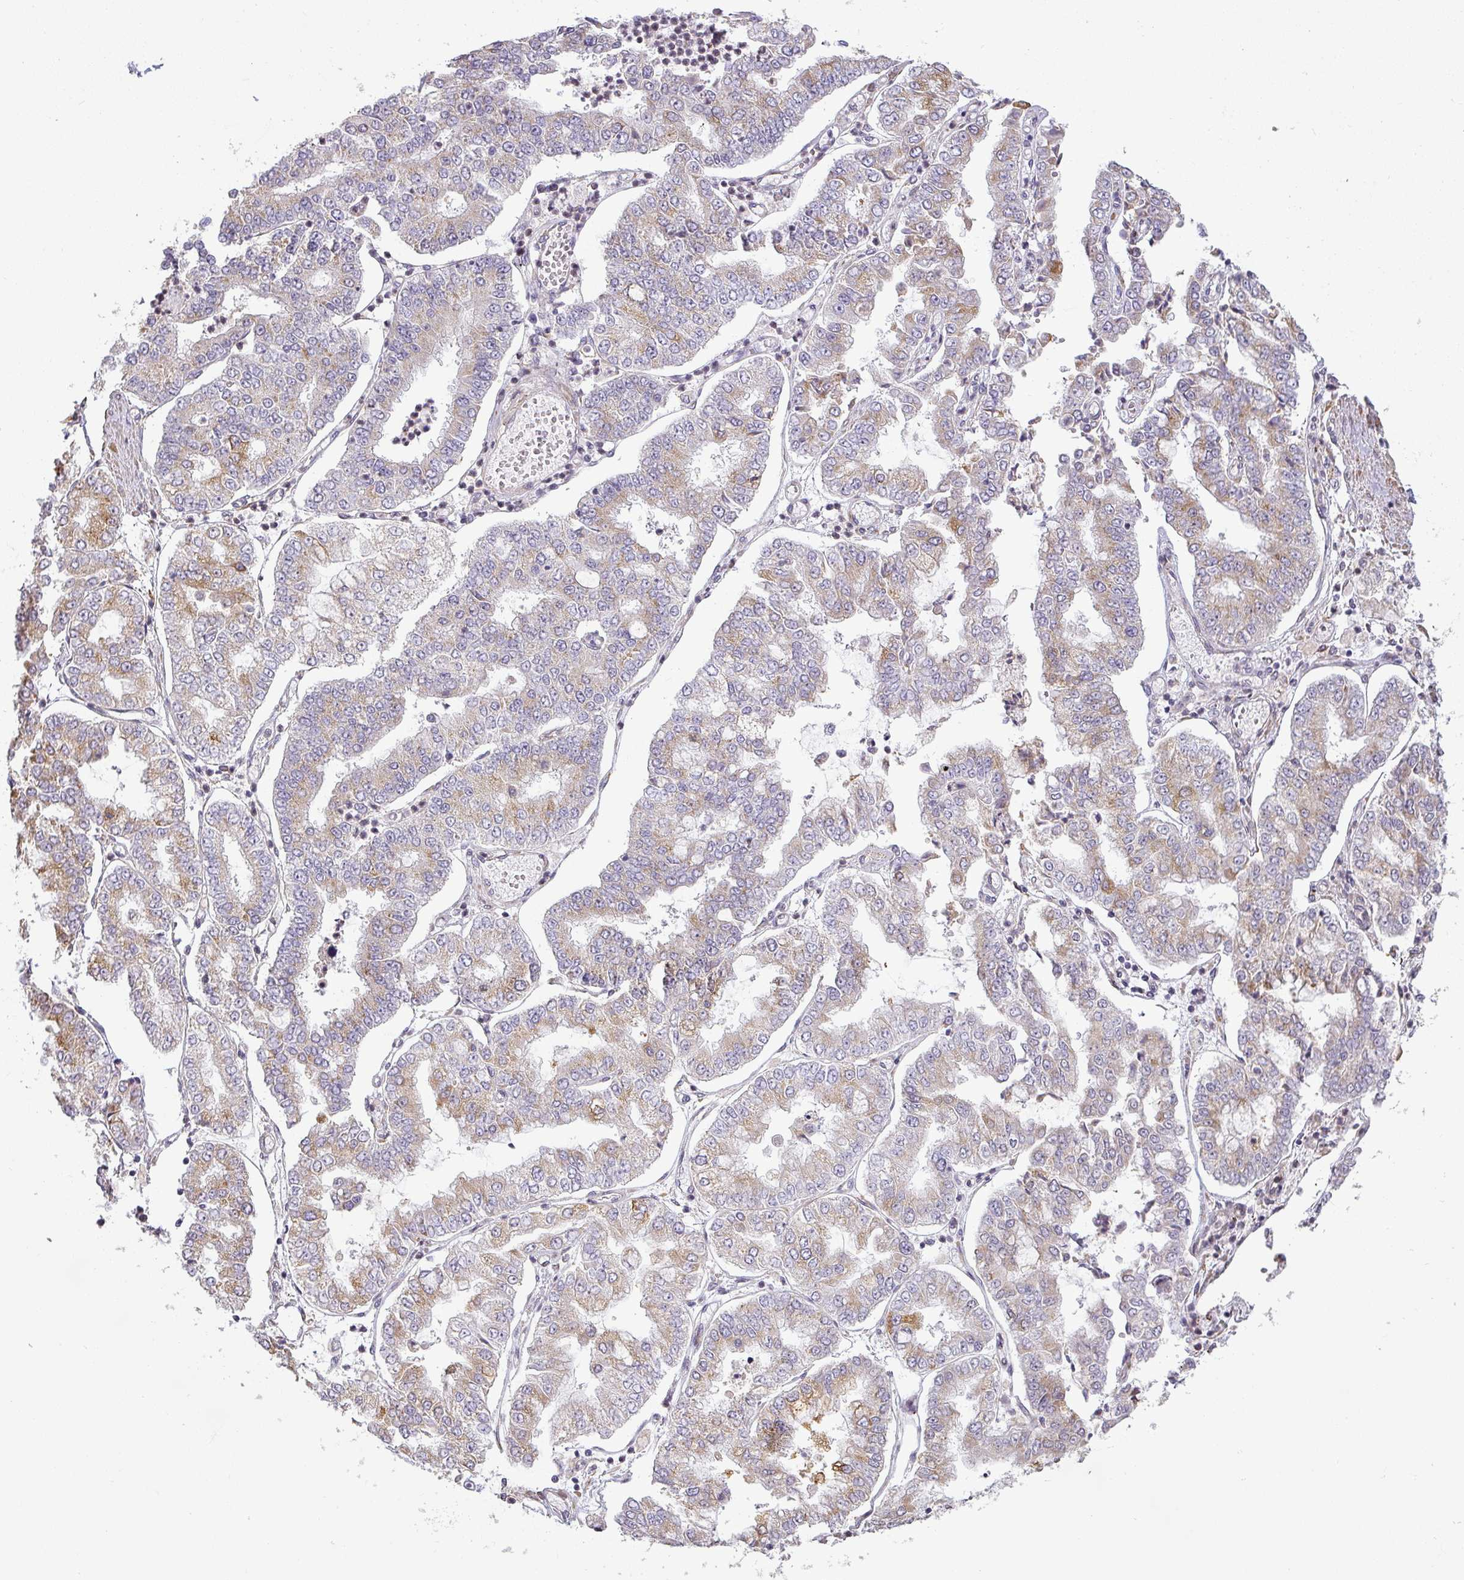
{"staining": {"intensity": "weak", "quantity": "25%-75%", "location": "cytoplasmic/membranous"}, "tissue": "stomach cancer", "cell_type": "Tumor cells", "image_type": "cancer", "snomed": [{"axis": "morphology", "description": "Adenocarcinoma, NOS"}, {"axis": "topography", "description": "Stomach"}], "caption": "Immunohistochemical staining of stomach cancer shows weak cytoplasmic/membranous protein positivity in approximately 25%-75% of tumor cells.", "gene": "CCDC144A", "patient": {"sex": "male", "age": 76}}